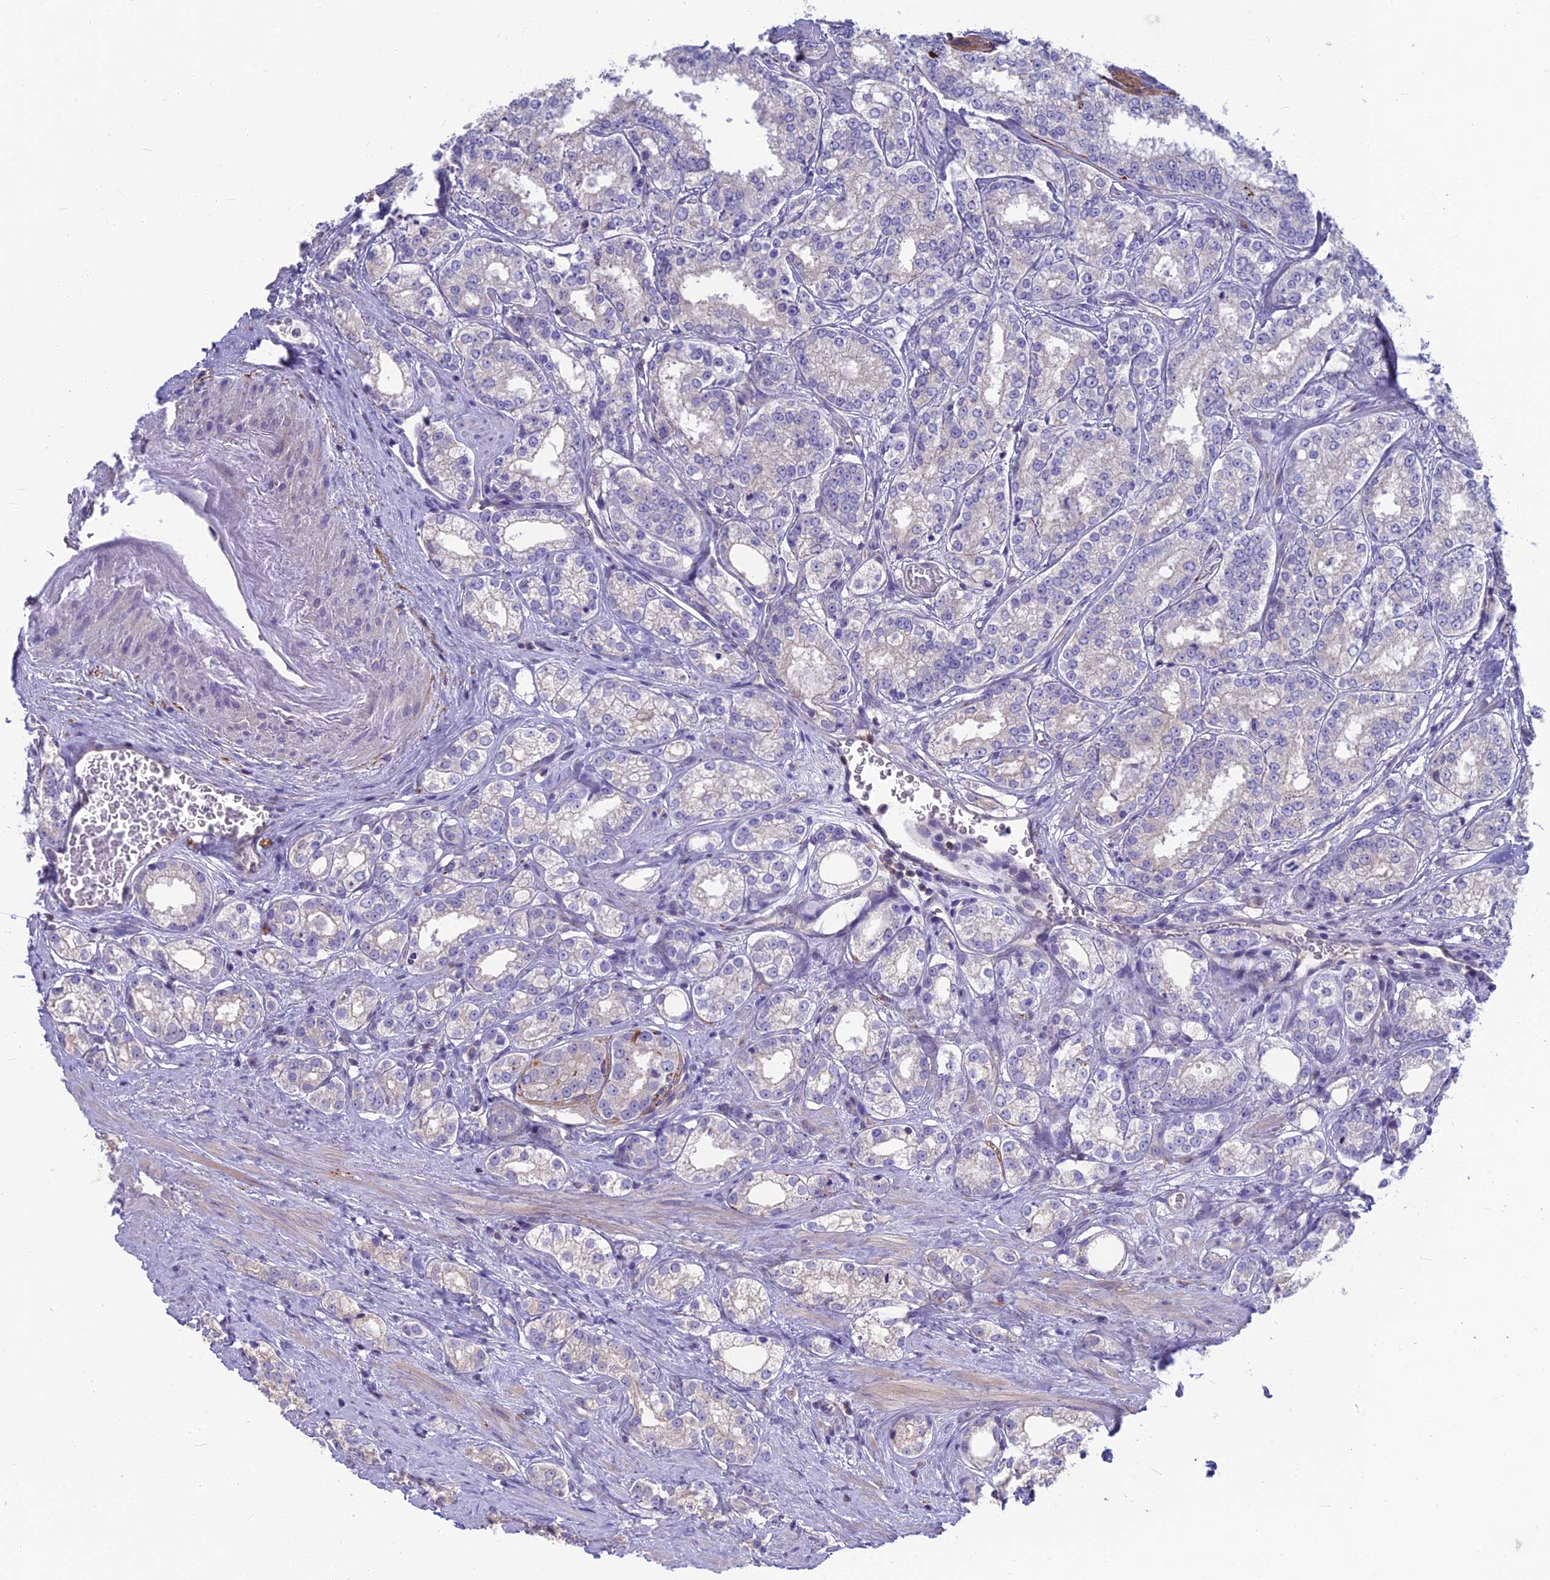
{"staining": {"intensity": "negative", "quantity": "none", "location": "none"}, "tissue": "prostate cancer", "cell_type": "Tumor cells", "image_type": "cancer", "snomed": [{"axis": "morphology", "description": "Normal tissue, NOS"}, {"axis": "morphology", "description": "Adenocarcinoma, High grade"}, {"axis": "topography", "description": "Prostate"}], "caption": "Histopathology image shows no protein staining in tumor cells of prostate adenocarcinoma (high-grade) tissue. Nuclei are stained in blue.", "gene": "SNAP91", "patient": {"sex": "male", "age": 83}}